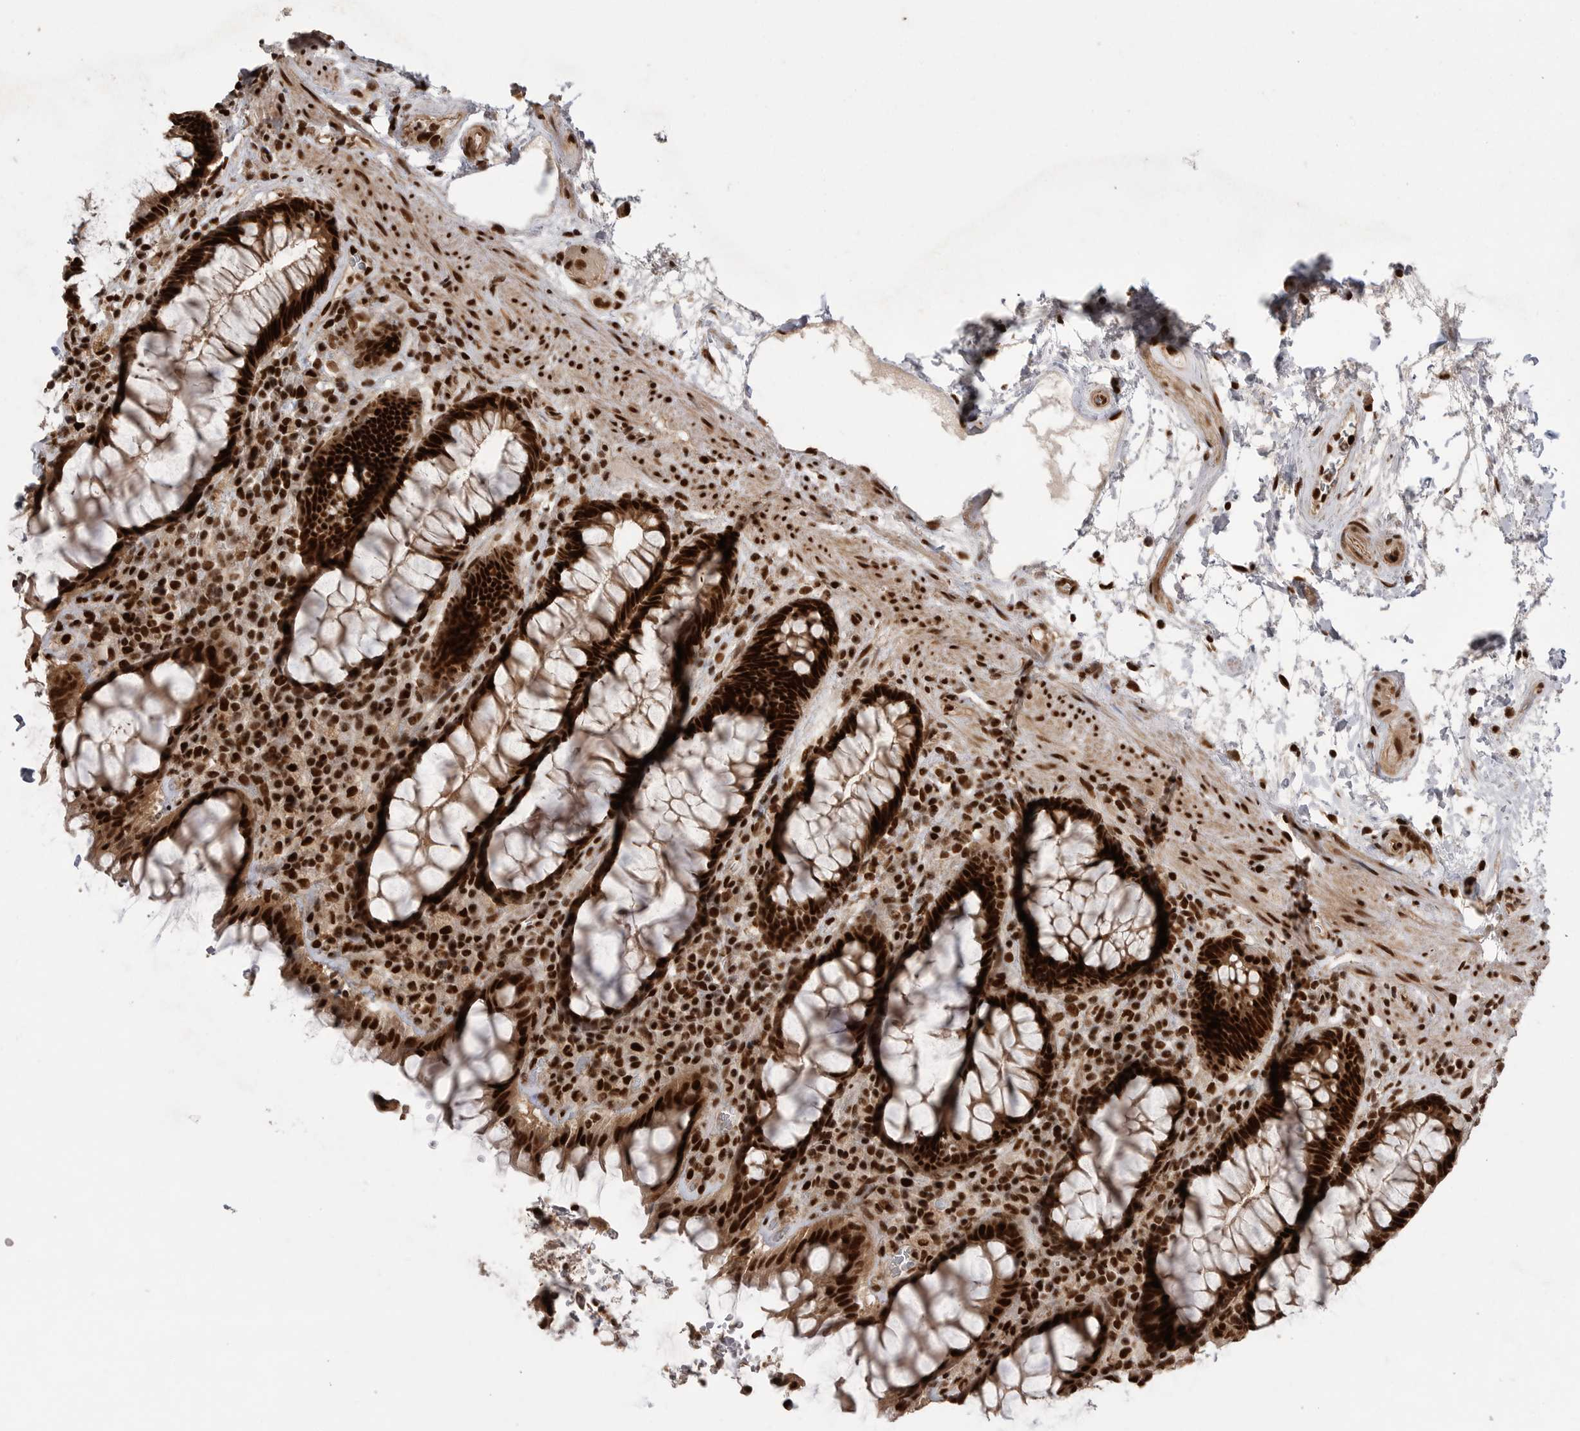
{"staining": {"intensity": "strong", "quantity": ">75%", "location": "nuclear"}, "tissue": "rectum", "cell_type": "Glandular cells", "image_type": "normal", "snomed": [{"axis": "morphology", "description": "Normal tissue, NOS"}, {"axis": "topography", "description": "Rectum"}], "caption": "There is high levels of strong nuclear expression in glandular cells of normal rectum, as demonstrated by immunohistochemical staining (brown color).", "gene": "PPP1R8", "patient": {"sex": "male", "age": 64}}